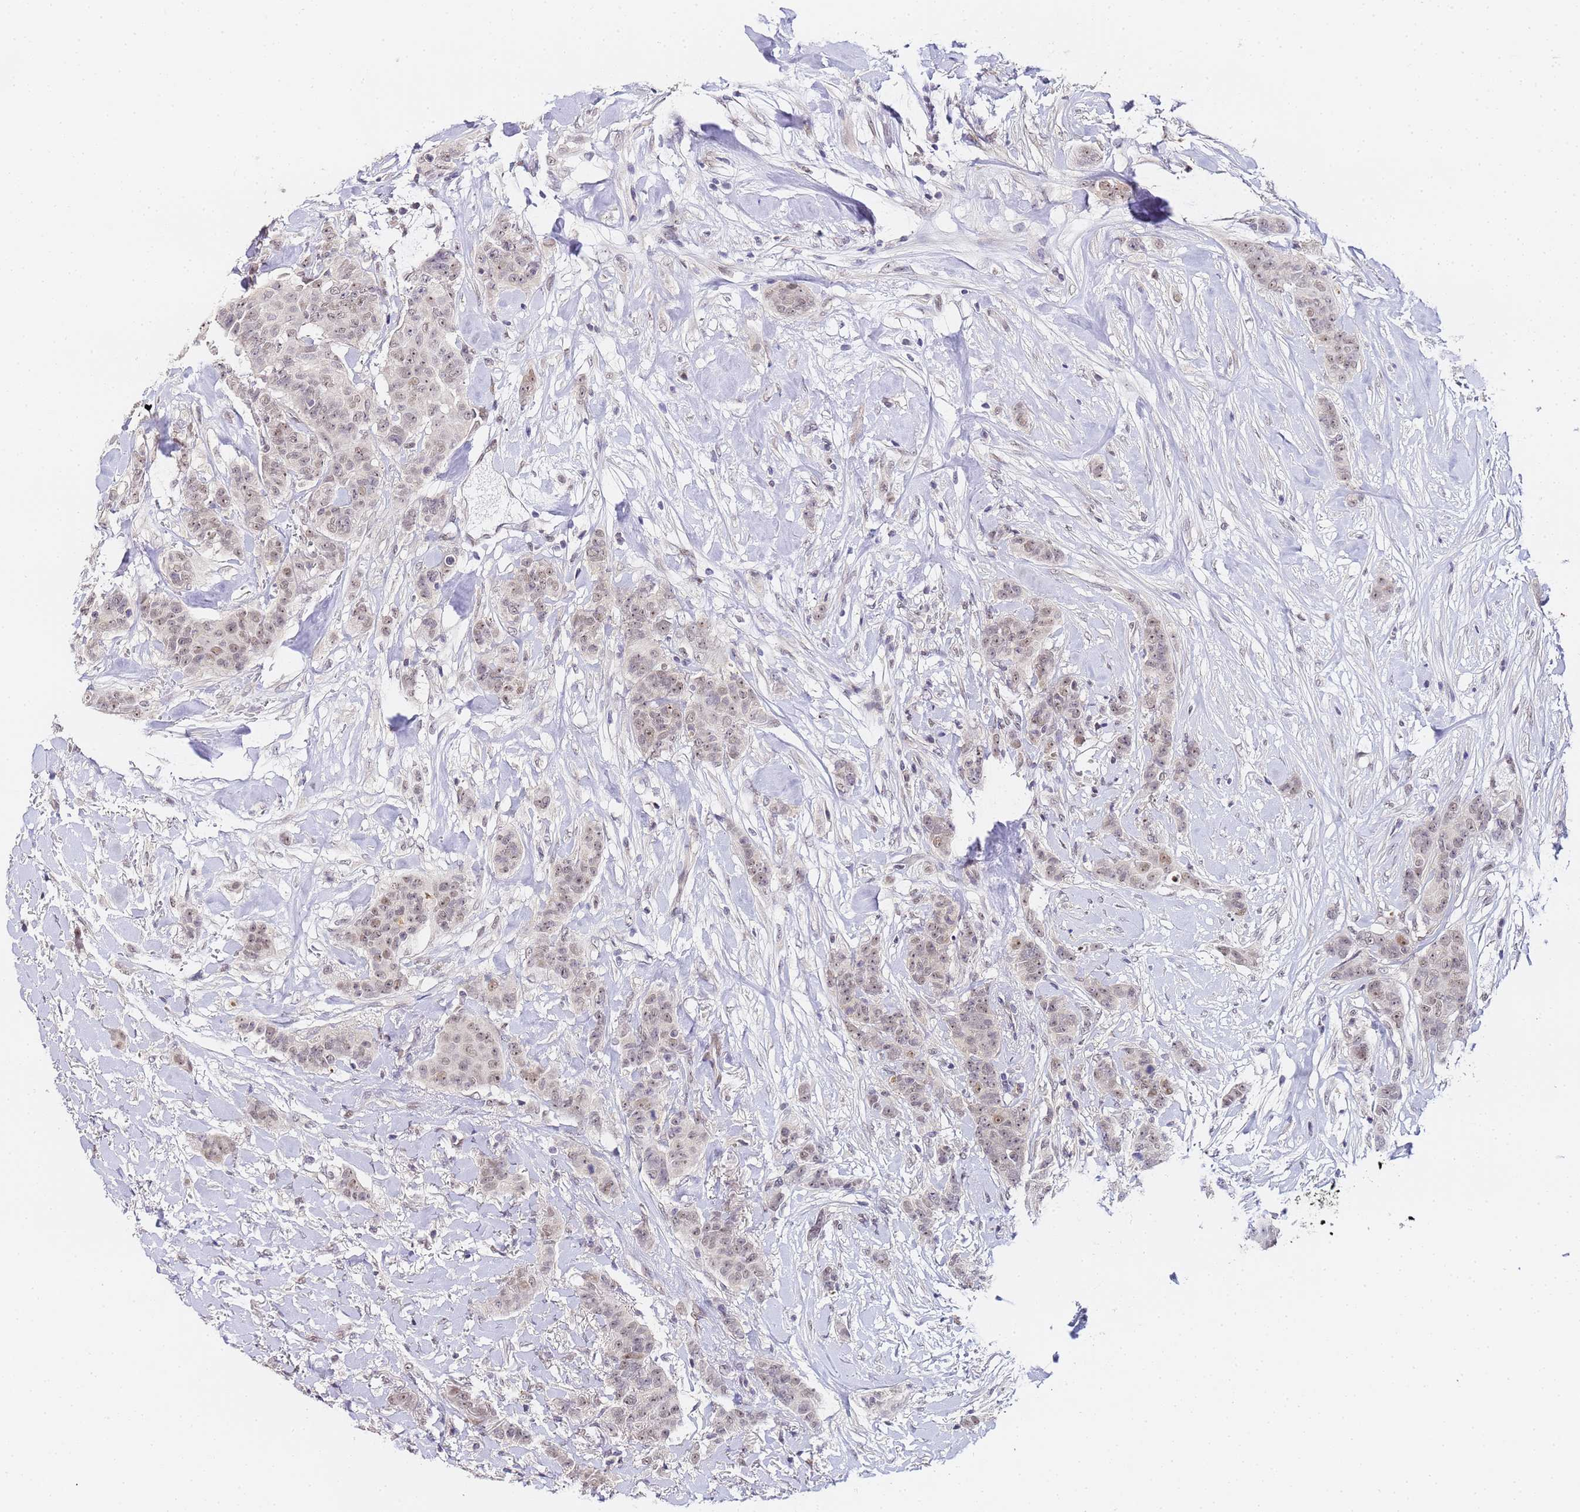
{"staining": {"intensity": "weak", "quantity": ">75%", "location": "nuclear"}, "tissue": "breast cancer", "cell_type": "Tumor cells", "image_type": "cancer", "snomed": [{"axis": "morphology", "description": "Duct carcinoma"}, {"axis": "topography", "description": "Breast"}], "caption": "Protein analysis of infiltrating ductal carcinoma (breast) tissue displays weak nuclear positivity in approximately >75% of tumor cells.", "gene": "LSM3", "patient": {"sex": "female", "age": 40}}